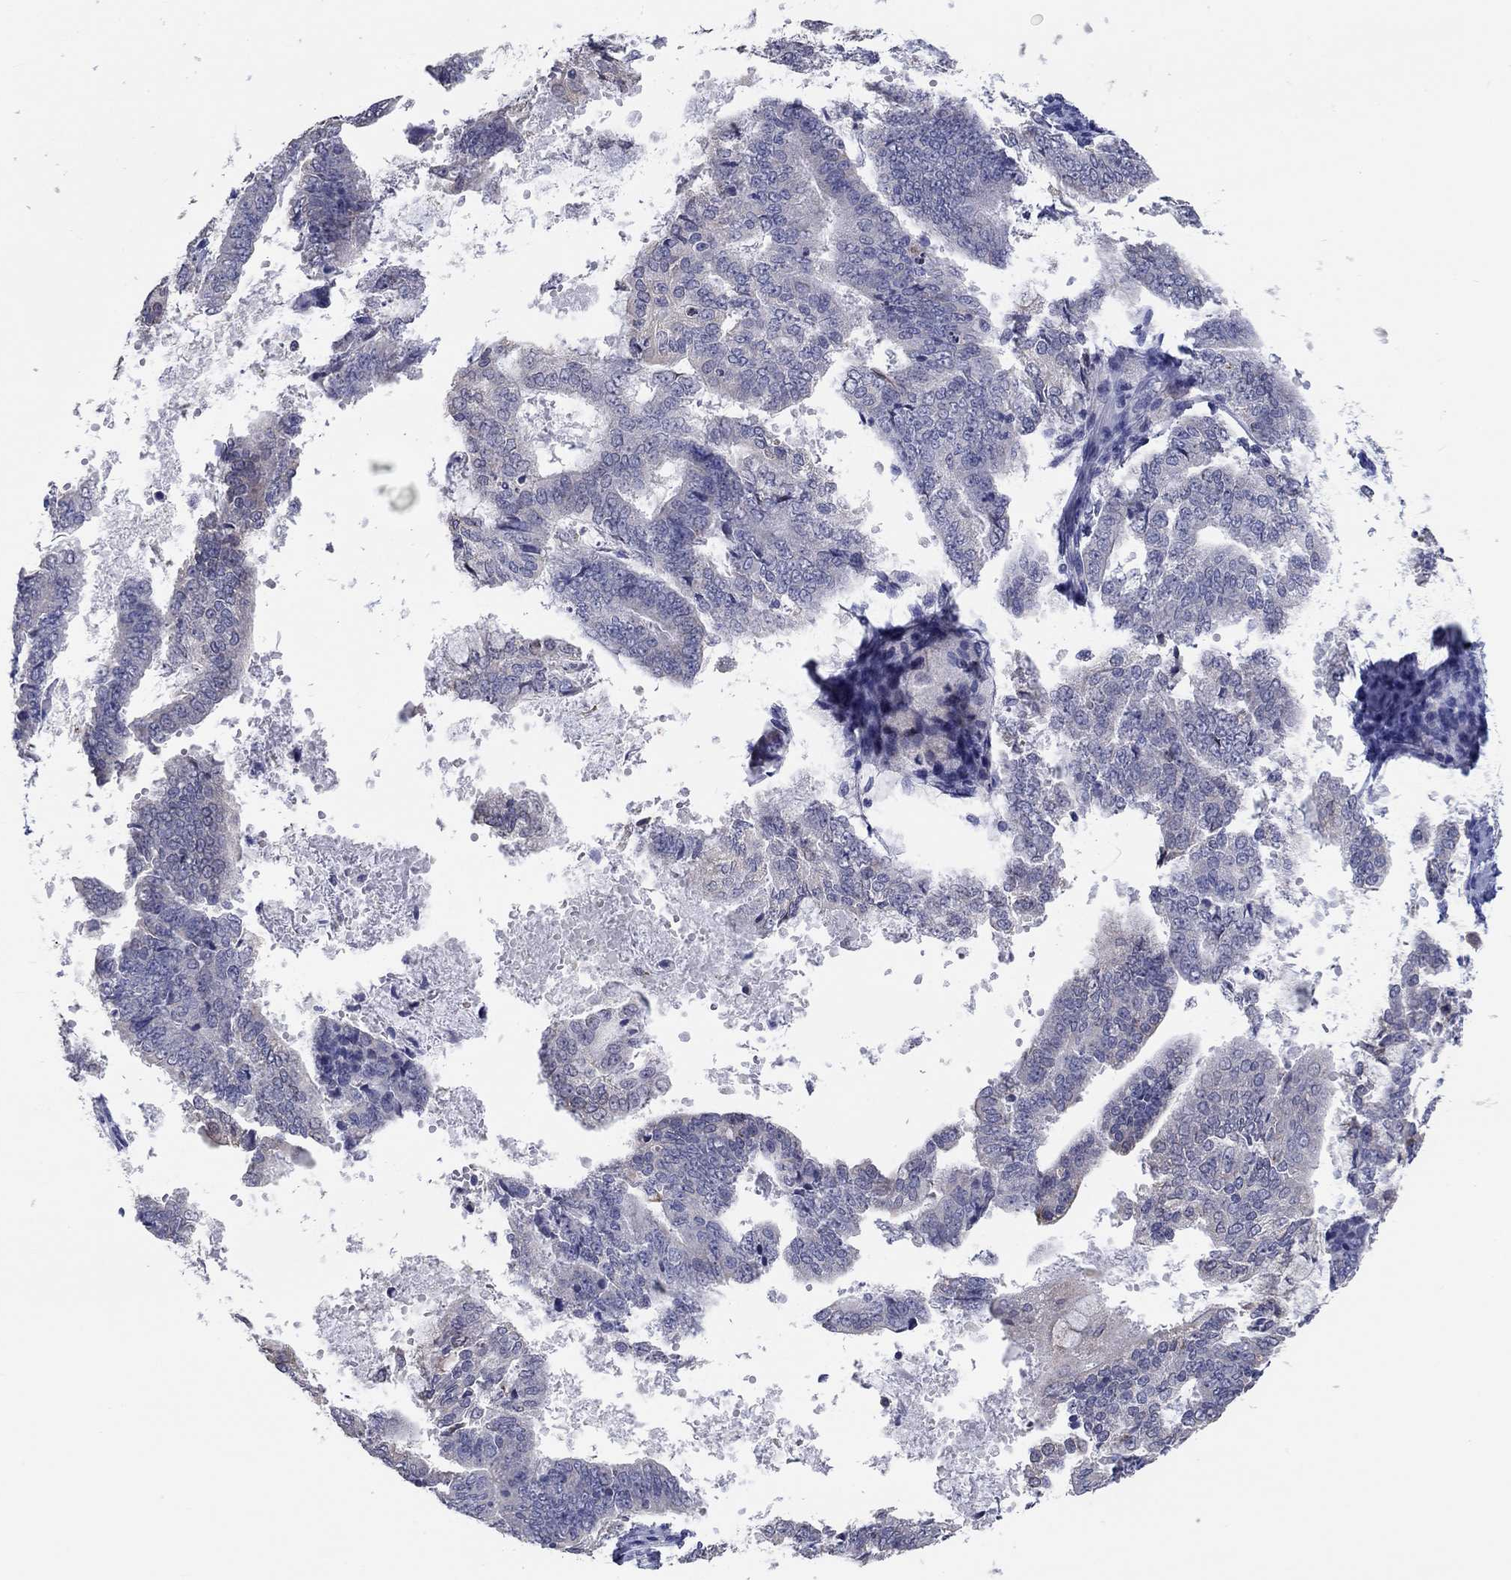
{"staining": {"intensity": "negative", "quantity": "none", "location": "none"}, "tissue": "endometrial cancer", "cell_type": "Tumor cells", "image_type": "cancer", "snomed": [{"axis": "morphology", "description": "Adenocarcinoma, NOS"}, {"axis": "topography", "description": "Endometrium"}], "caption": "Immunohistochemistry (IHC) image of human endometrial cancer stained for a protein (brown), which reveals no positivity in tumor cells.", "gene": "LRRC4C", "patient": {"sex": "female", "age": 63}}